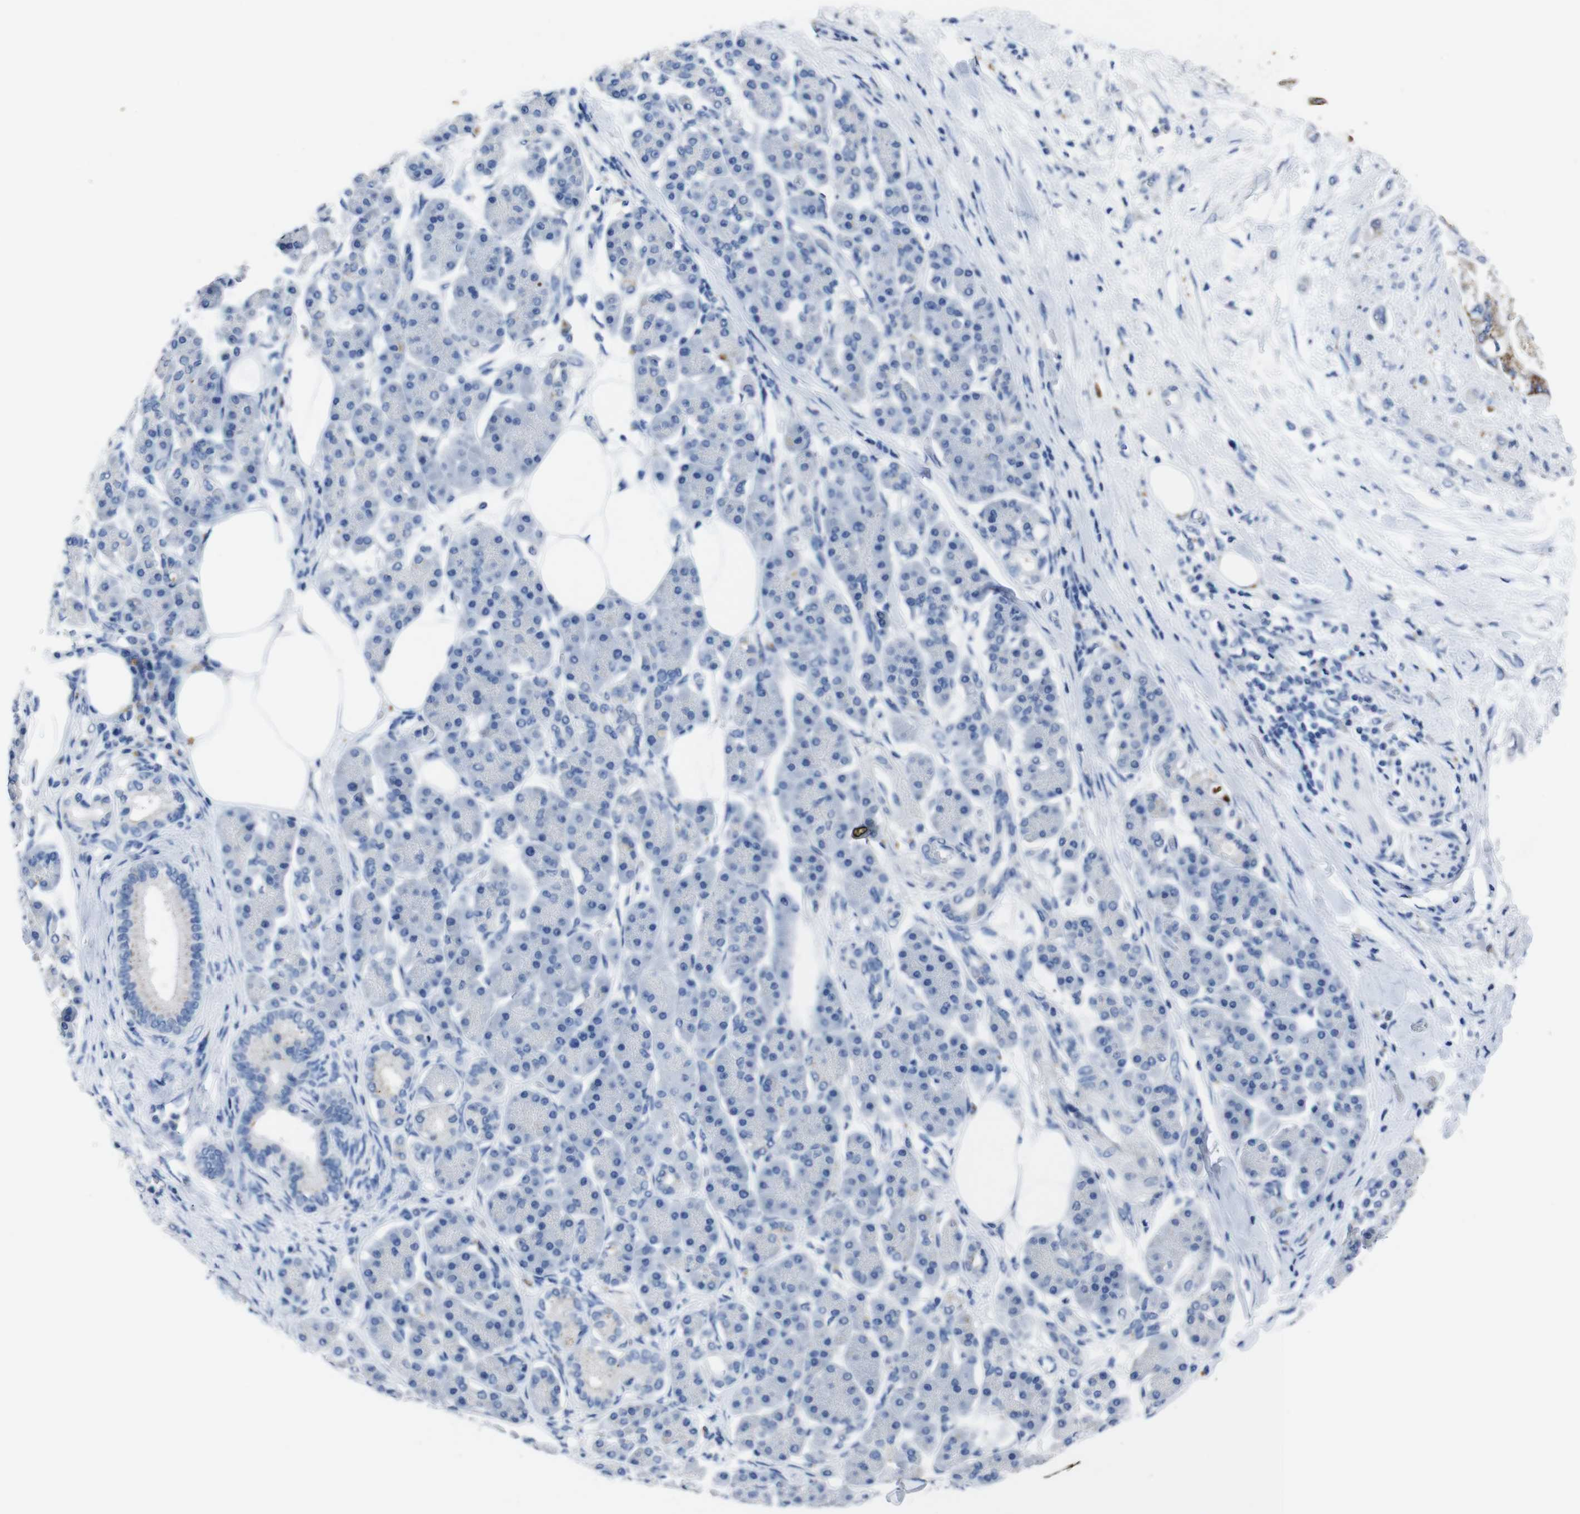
{"staining": {"intensity": "negative", "quantity": "none", "location": "none"}, "tissue": "pancreatic cancer", "cell_type": "Tumor cells", "image_type": "cancer", "snomed": [{"axis": "morphology", "description": "Adenocarcinoma, NOS"}, {"axis": "morphology", "description": "Adenocarcinoma, metastatic, NOS"}, {"axis": "topography", "description": "Lymph node"}, {"axis": "topography", "description": "Pancreas"}, {"axis": "topography", "description": "Duodenum"}], "caption": "The photomicrograph displays no staining of tumor cells in pancreatic cancer.", "gene": "GJB2", "patient": {"sex": "female", "age": 64}}